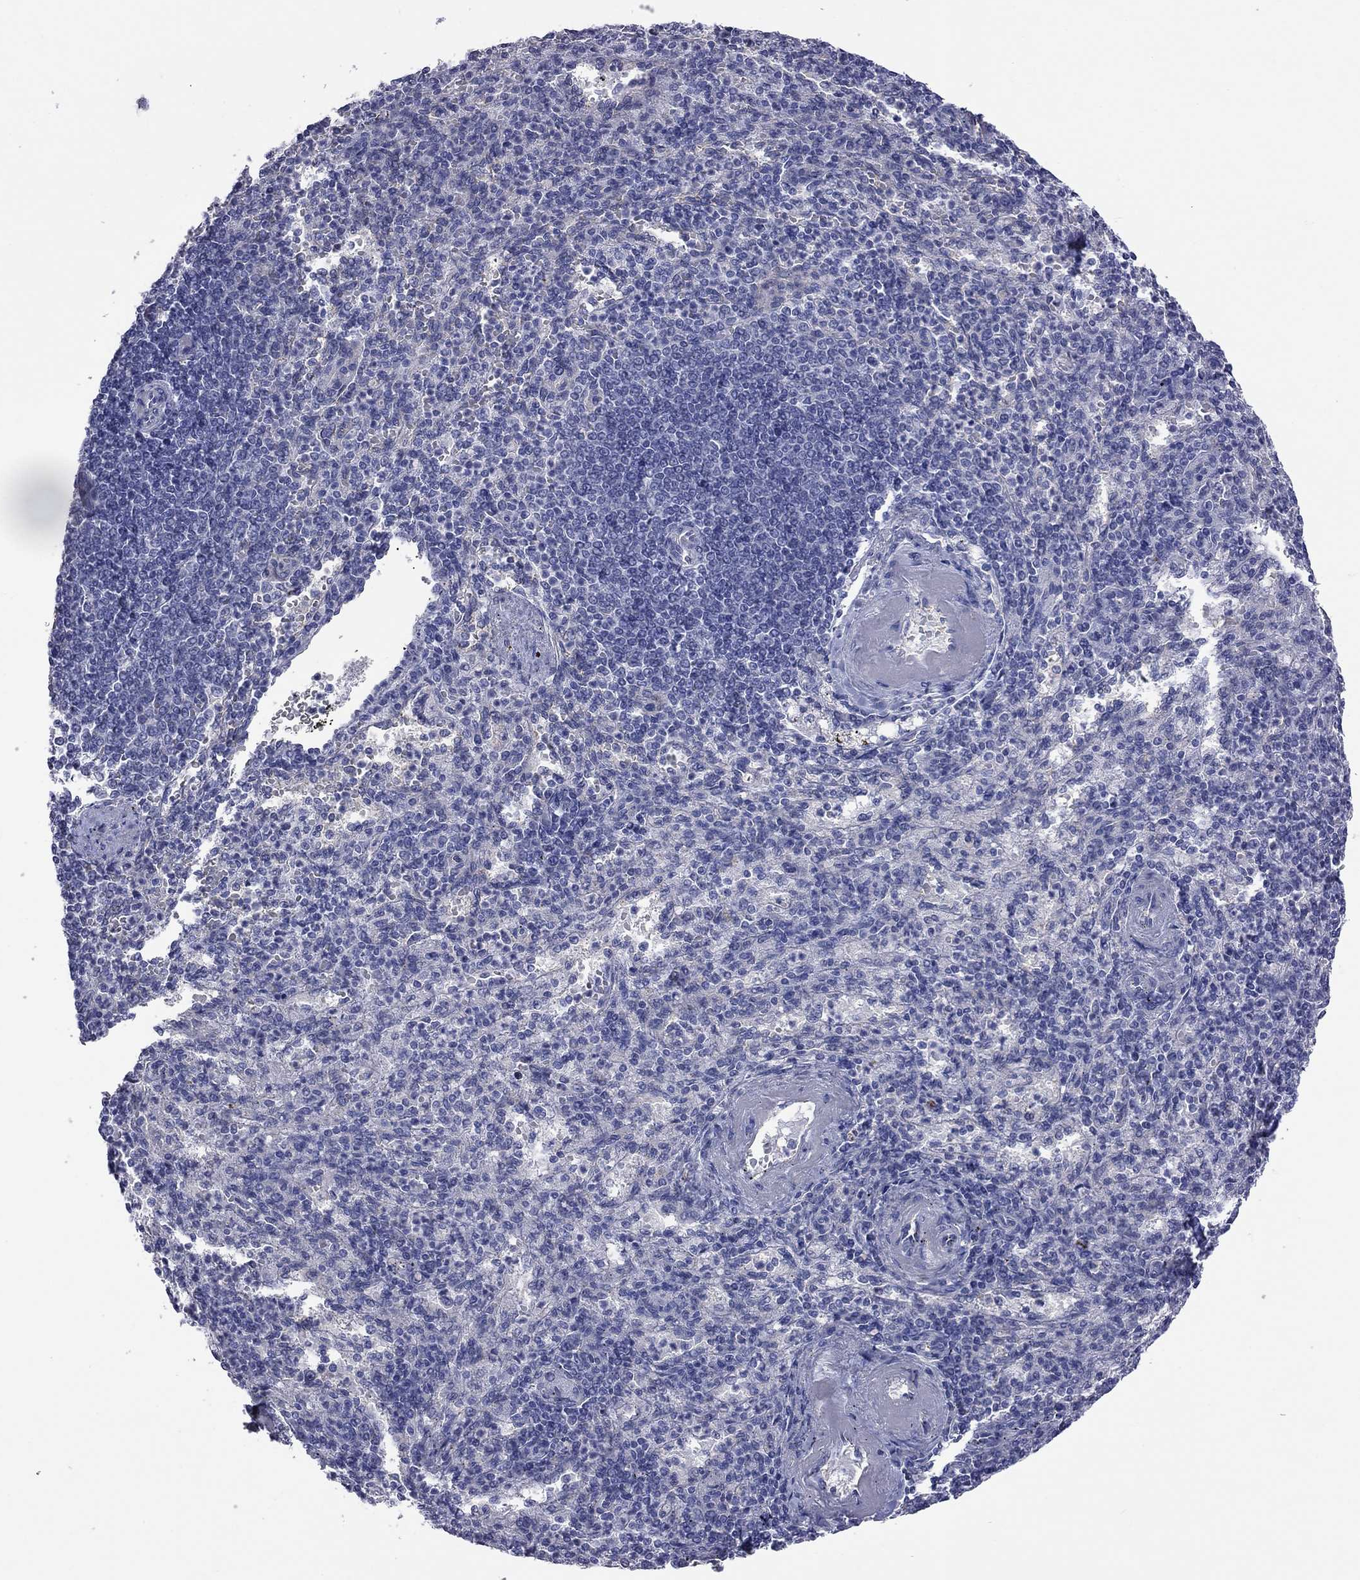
{"staining": {"intensity": "negative", "quantity": "none", "location": "none"}, "tissue": "spleen", "cell_type": "Cells in red pulp", "image_type": "normal", "snomed": [{"axis": "morphology", "description": "Normal tissue, NOS"}, {"axis": "topography", "description": "Spleen"}], "caption": "IHC of normal human spleen demonstrates no positivity in cells in red pulp. (Stains: DAB (3,3'-diaminobenzidine) immunohistochemistry with hematoxylin counter stain, Microscopy: brightfield microscopy at high magnification).", "gene": "HYLS1", "patient": {"sex": "female", "age": 74}}